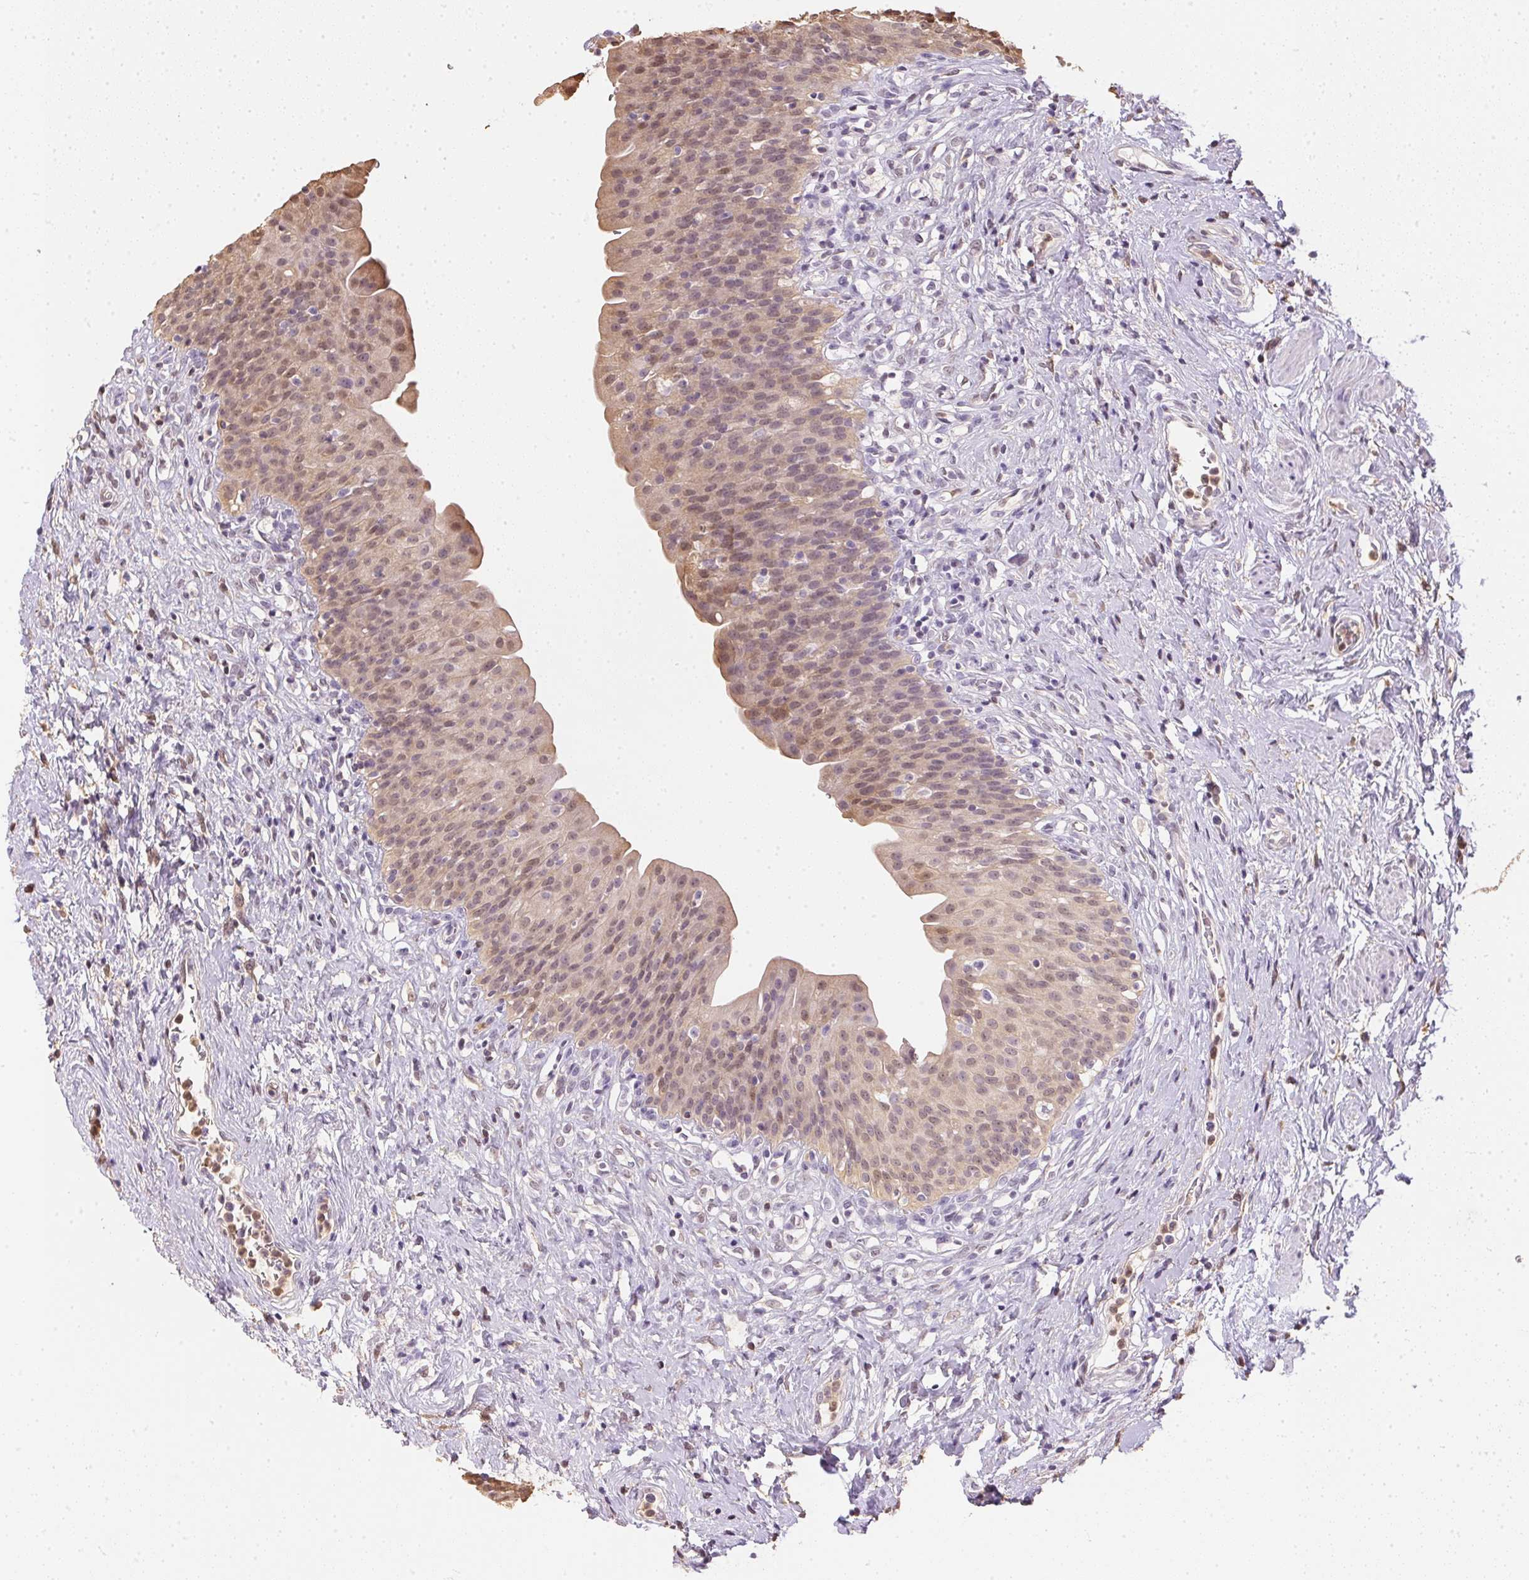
{"staining": {"intensity": "weak", "quantity": "25%-75%", "location": "cytoplasmic/membranous,nuclear"}, "tissue": "urinary bladder", "cell_type": "Urothelial cells", "image_type": "normal", "snomed": [{"axis": "morphology", "description": "Normal tissue, NOS"}, {"axis": "topography", "description": "Urinary bladder"}], "caption": "Benign urinary bladder shows weak cytoplasmic/membranous,nuclear staining in about 25%-75% of urothelial cells.", "gene": "S100A3", "patient": {"sex": "male", "age": 76}}